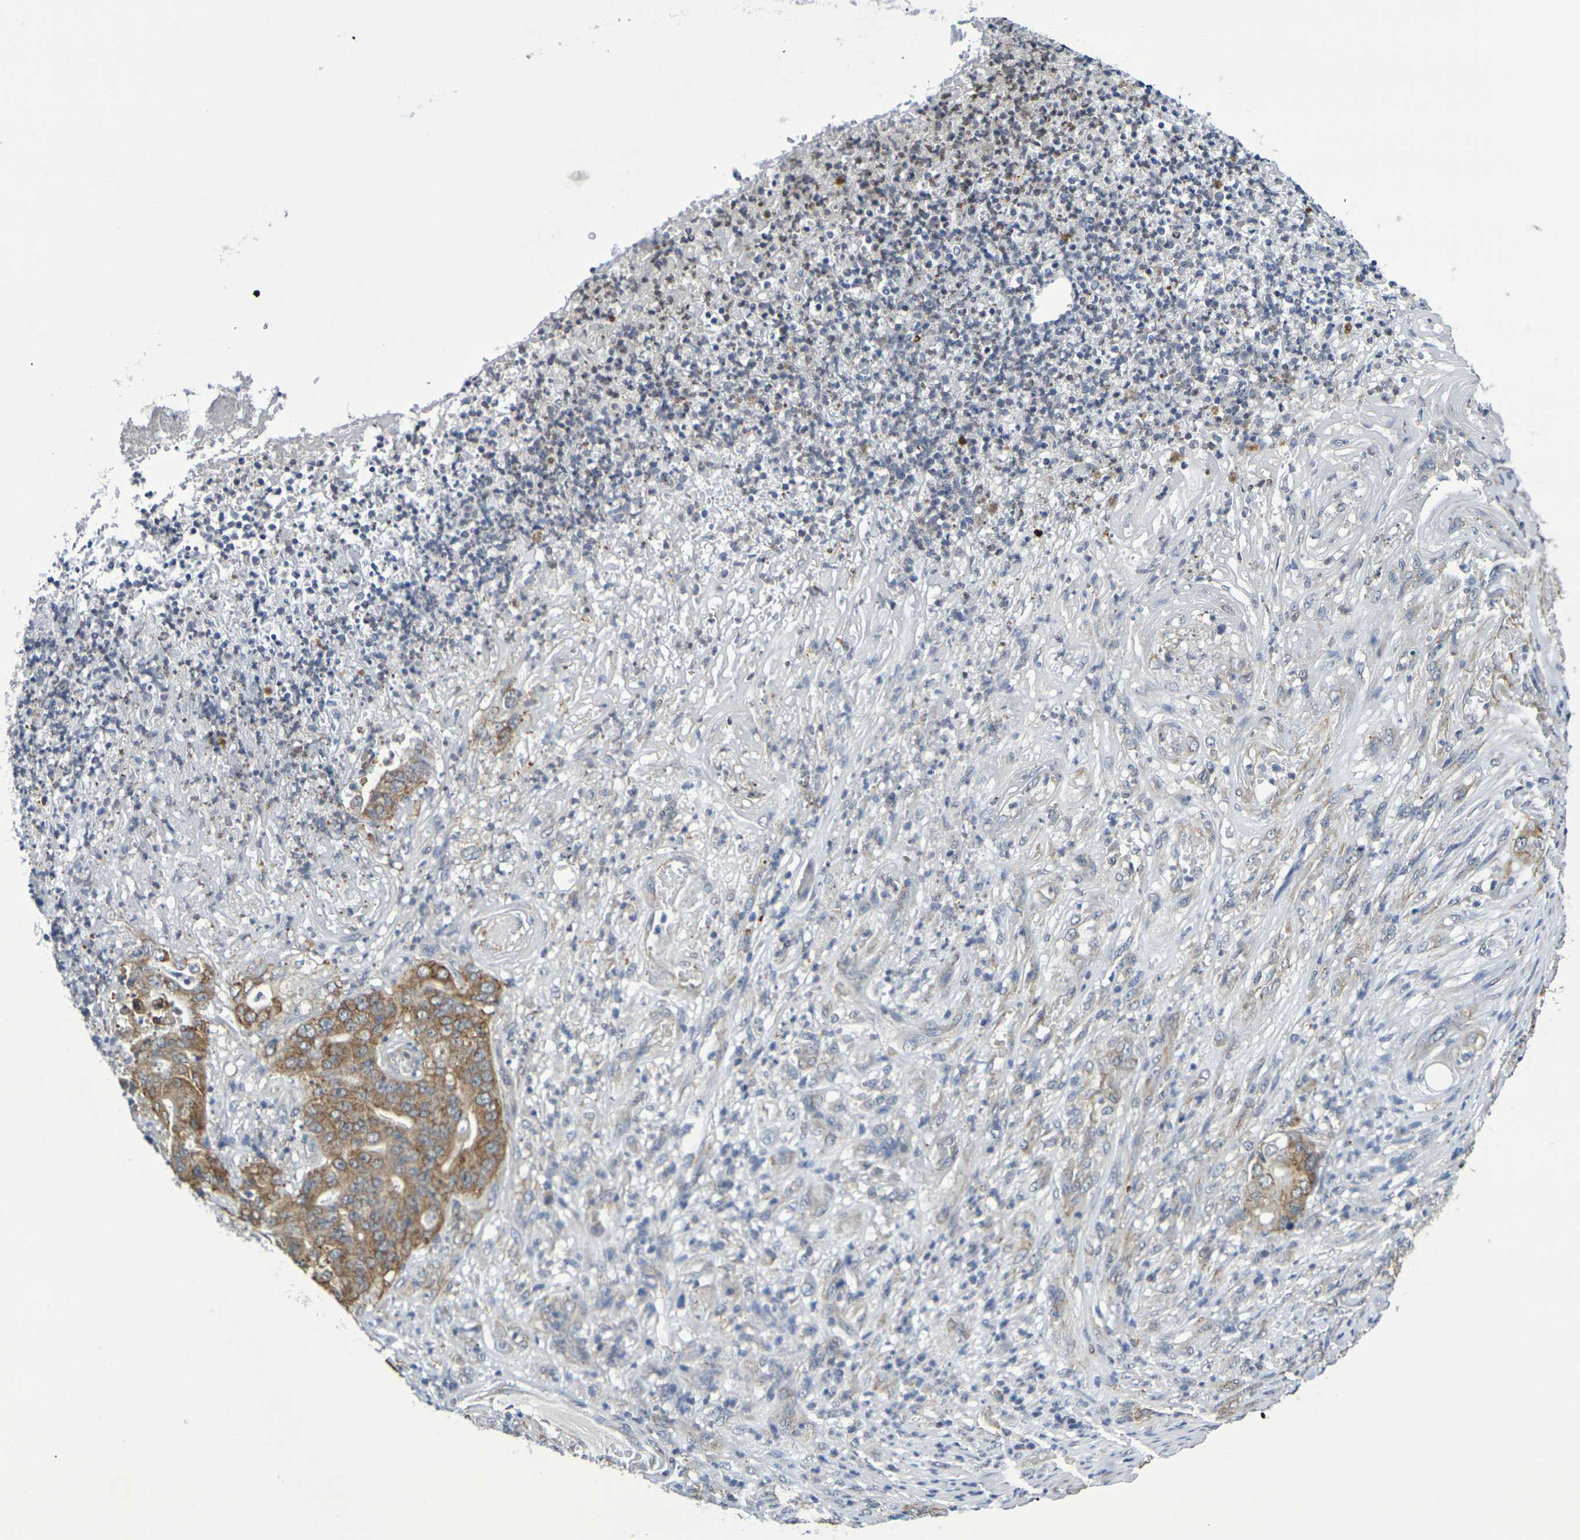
{"staining": {"intensity": "moderate", "quantity": ">75%", "location": "cytoplasmic/membranous"}, "tissue": "stomach cancer", "cell_type": "Tumor cells", "image_type": "cancer", "snomed": [{"axis": "morphology", "description": "Adenocarcinoma, NOS"}, {"axis": "topography", "description": "Stomach"}], "caption": "A brown stain highlights moderate cytoplasmic/membranous positivity of a protein in human adenocarcinoma (stomach) tumor cells. Nuclei are stained in blue.", "gene": "CHRNB1", "patient": {"sex": "female", "age": 73}}